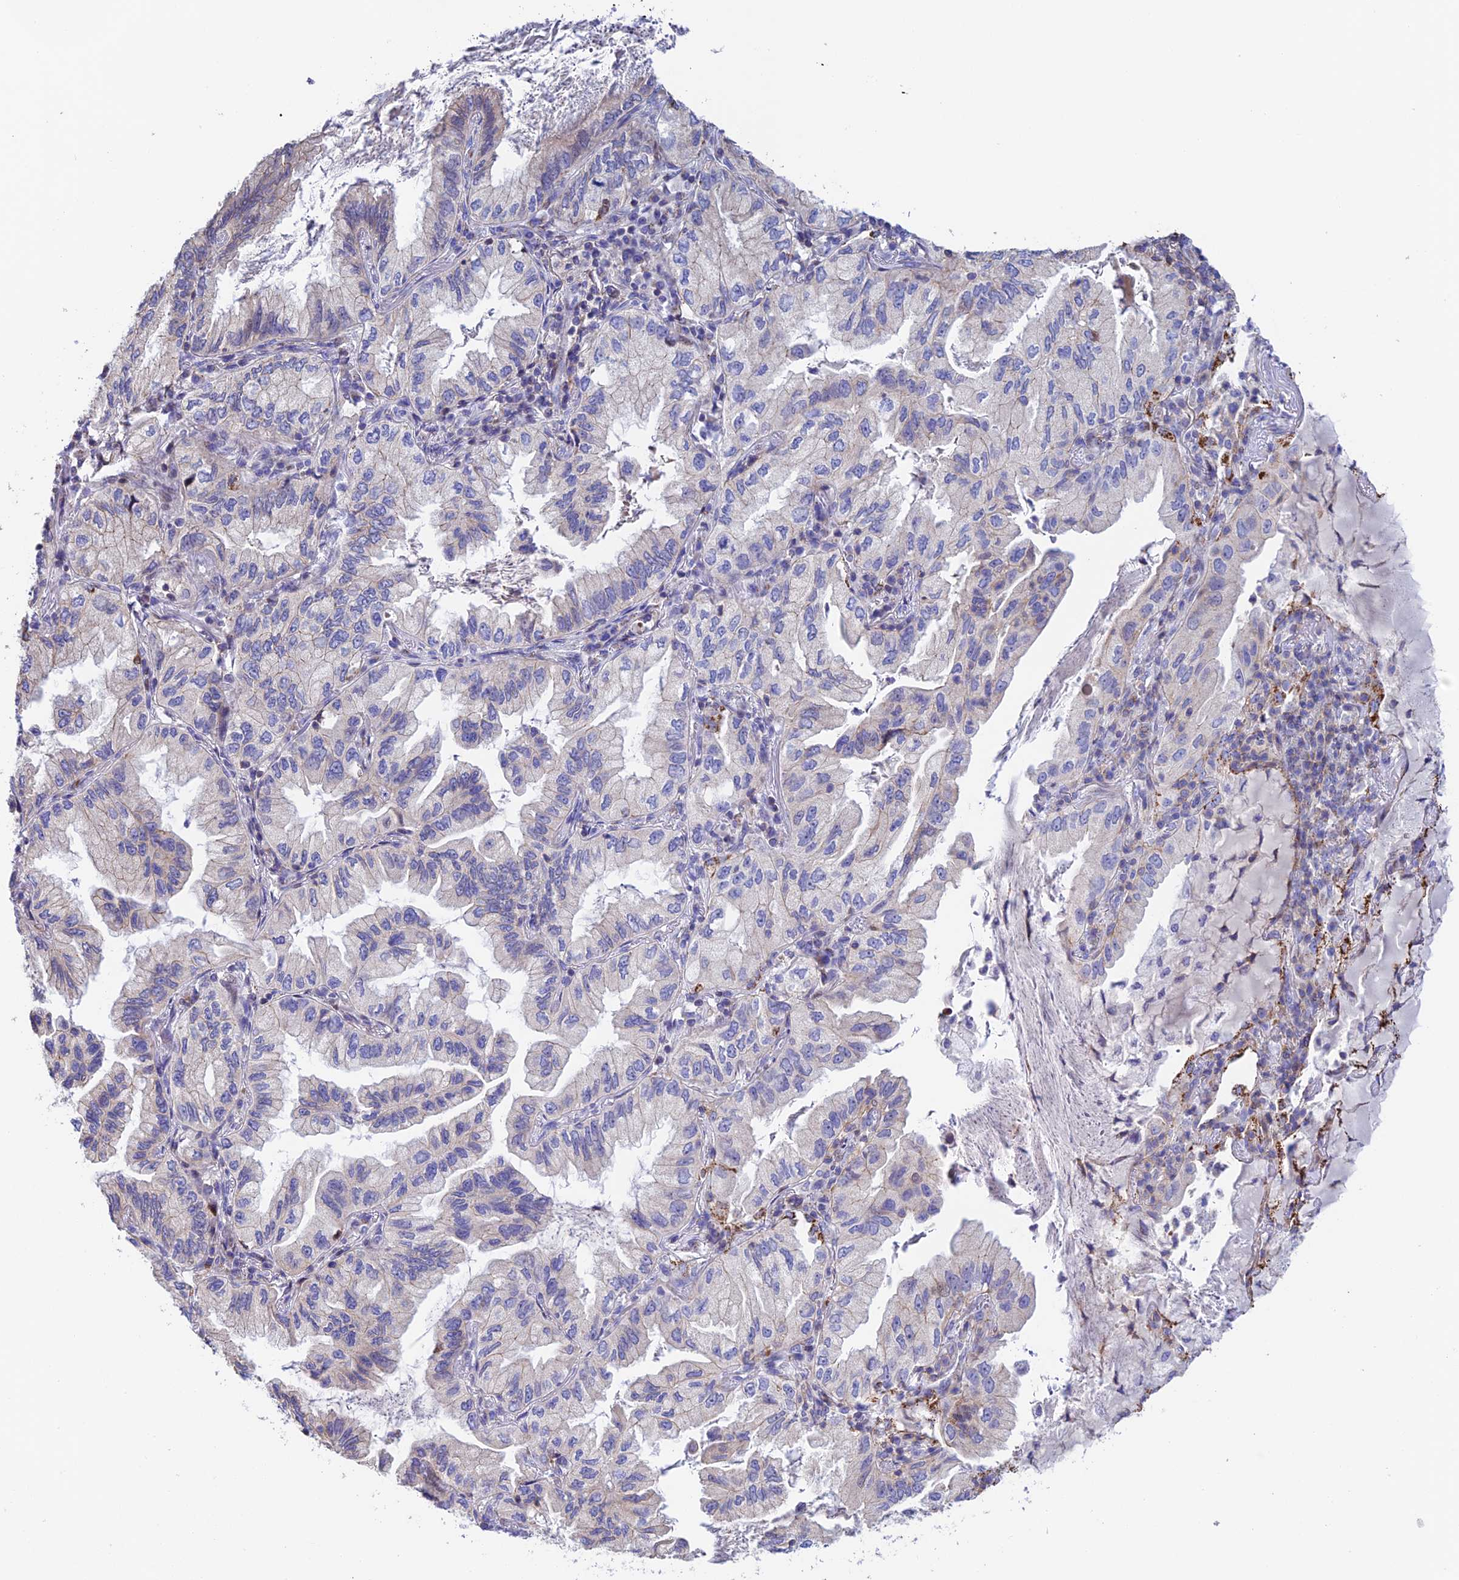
{"staining": {"intensity": "negative", "quantity": "none", "location": "none"}, "tissue": "lung cancer", "cell_type": "Tumor cells", "image_type": "cancer", "snomed": [{"axis": "morphology", "description": "Adenocarcinoma, NOS"}, {"axis": "topography", "description": "Lung"}], "caption": "This is an IHC histopathology image of human lung adenocarcinoma. There is no expression in tumor cells.", "gene": "PRIM1", "patient": {"sex": "female", "age": 69}}